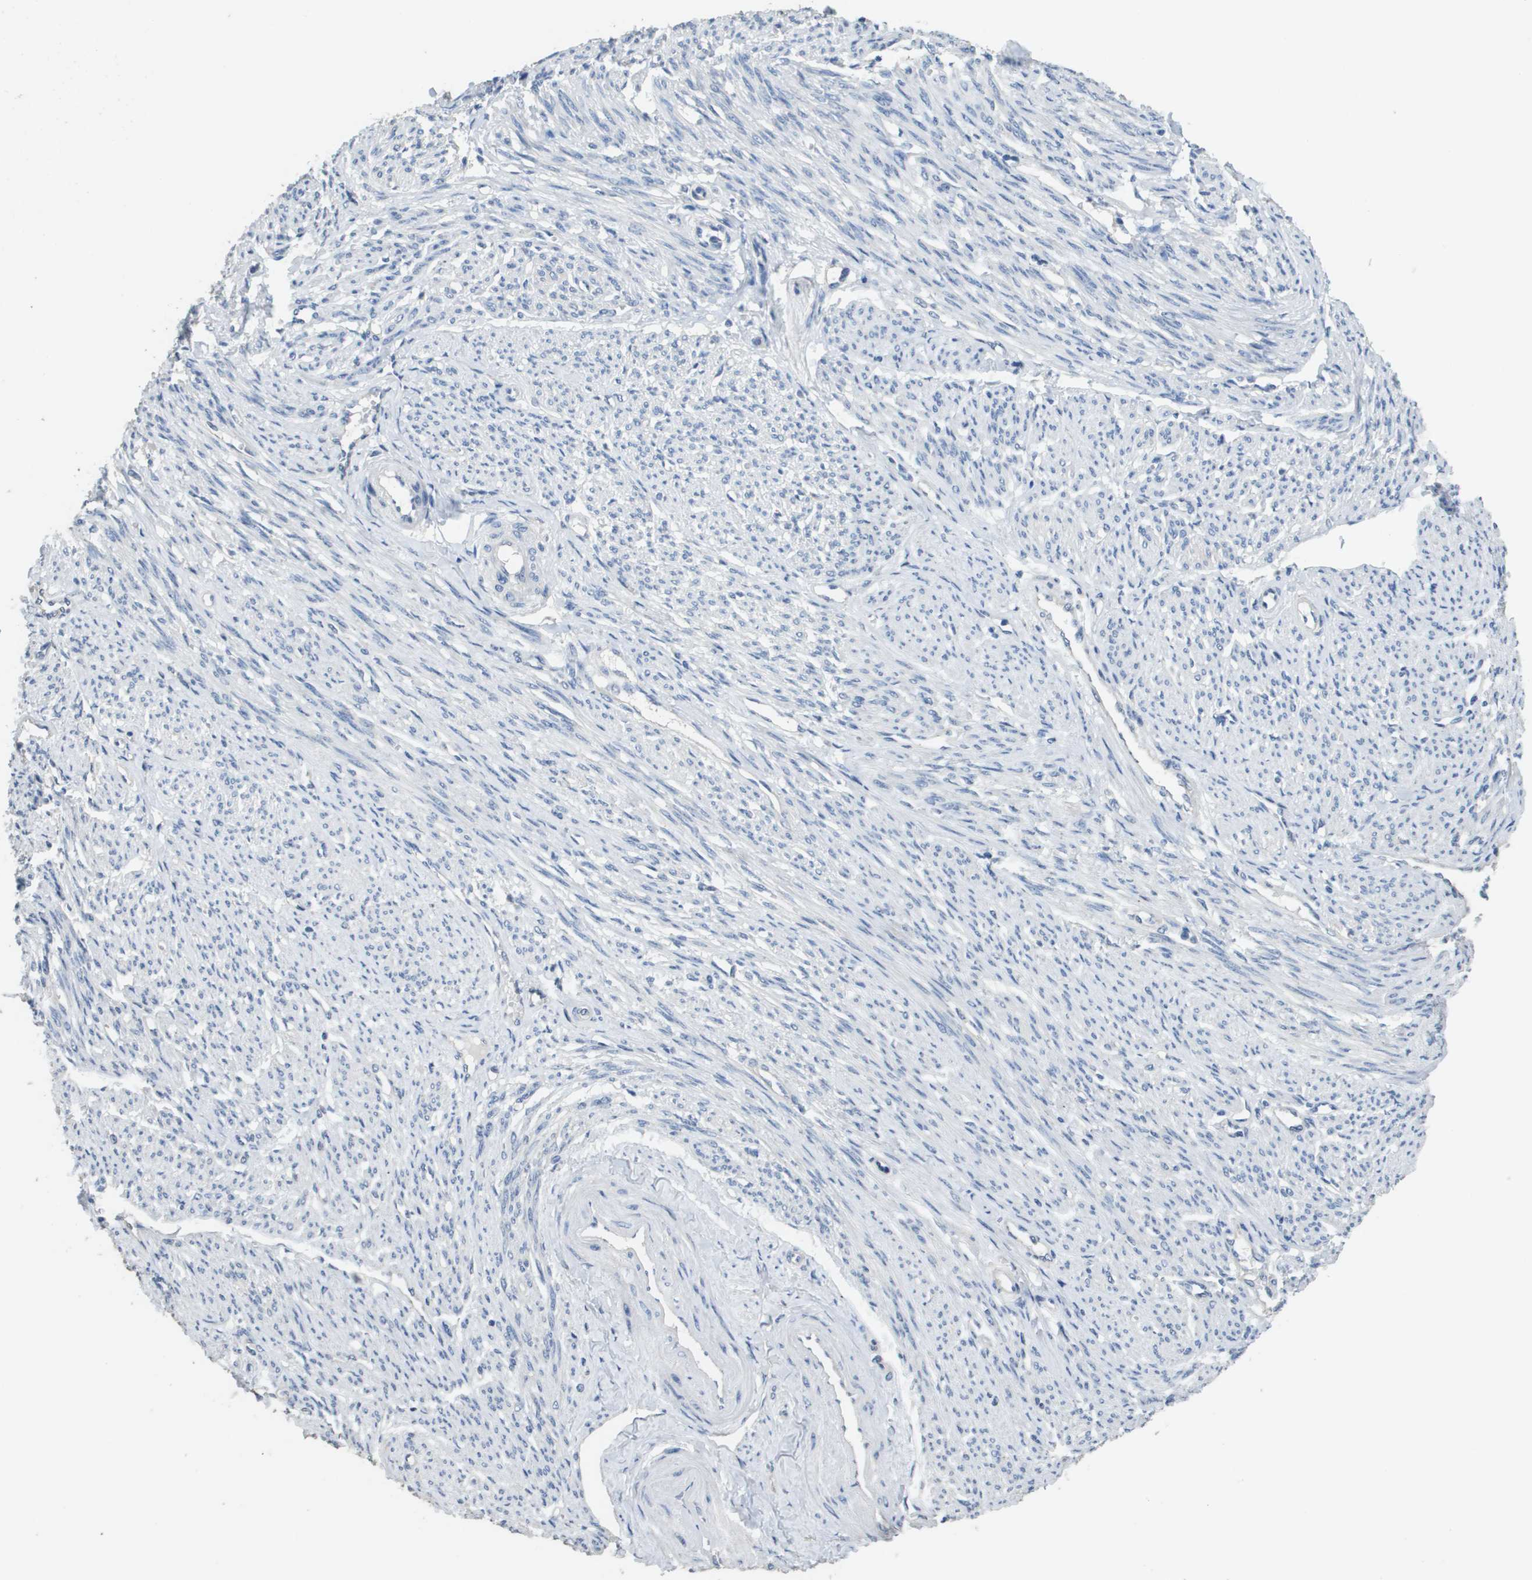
{"staining": {"intensity": "negative", "quantity": "none", "location": "none"}, "tissue": "smooth muscle", "cell_type": "Smooth muscle cells", "image_type": "normal", "snomed": [{"axis": "morphology", "description": "Normal tissue, NOS"}, {"axis": "topography", "description": "Smooth muscle"}], "caption": "An image of smooth muscle stained for a protein exhibits no brown staining in smooth muscle cells.", "gene": "MT3", "patient": {"sex": "female", "age": 65}}